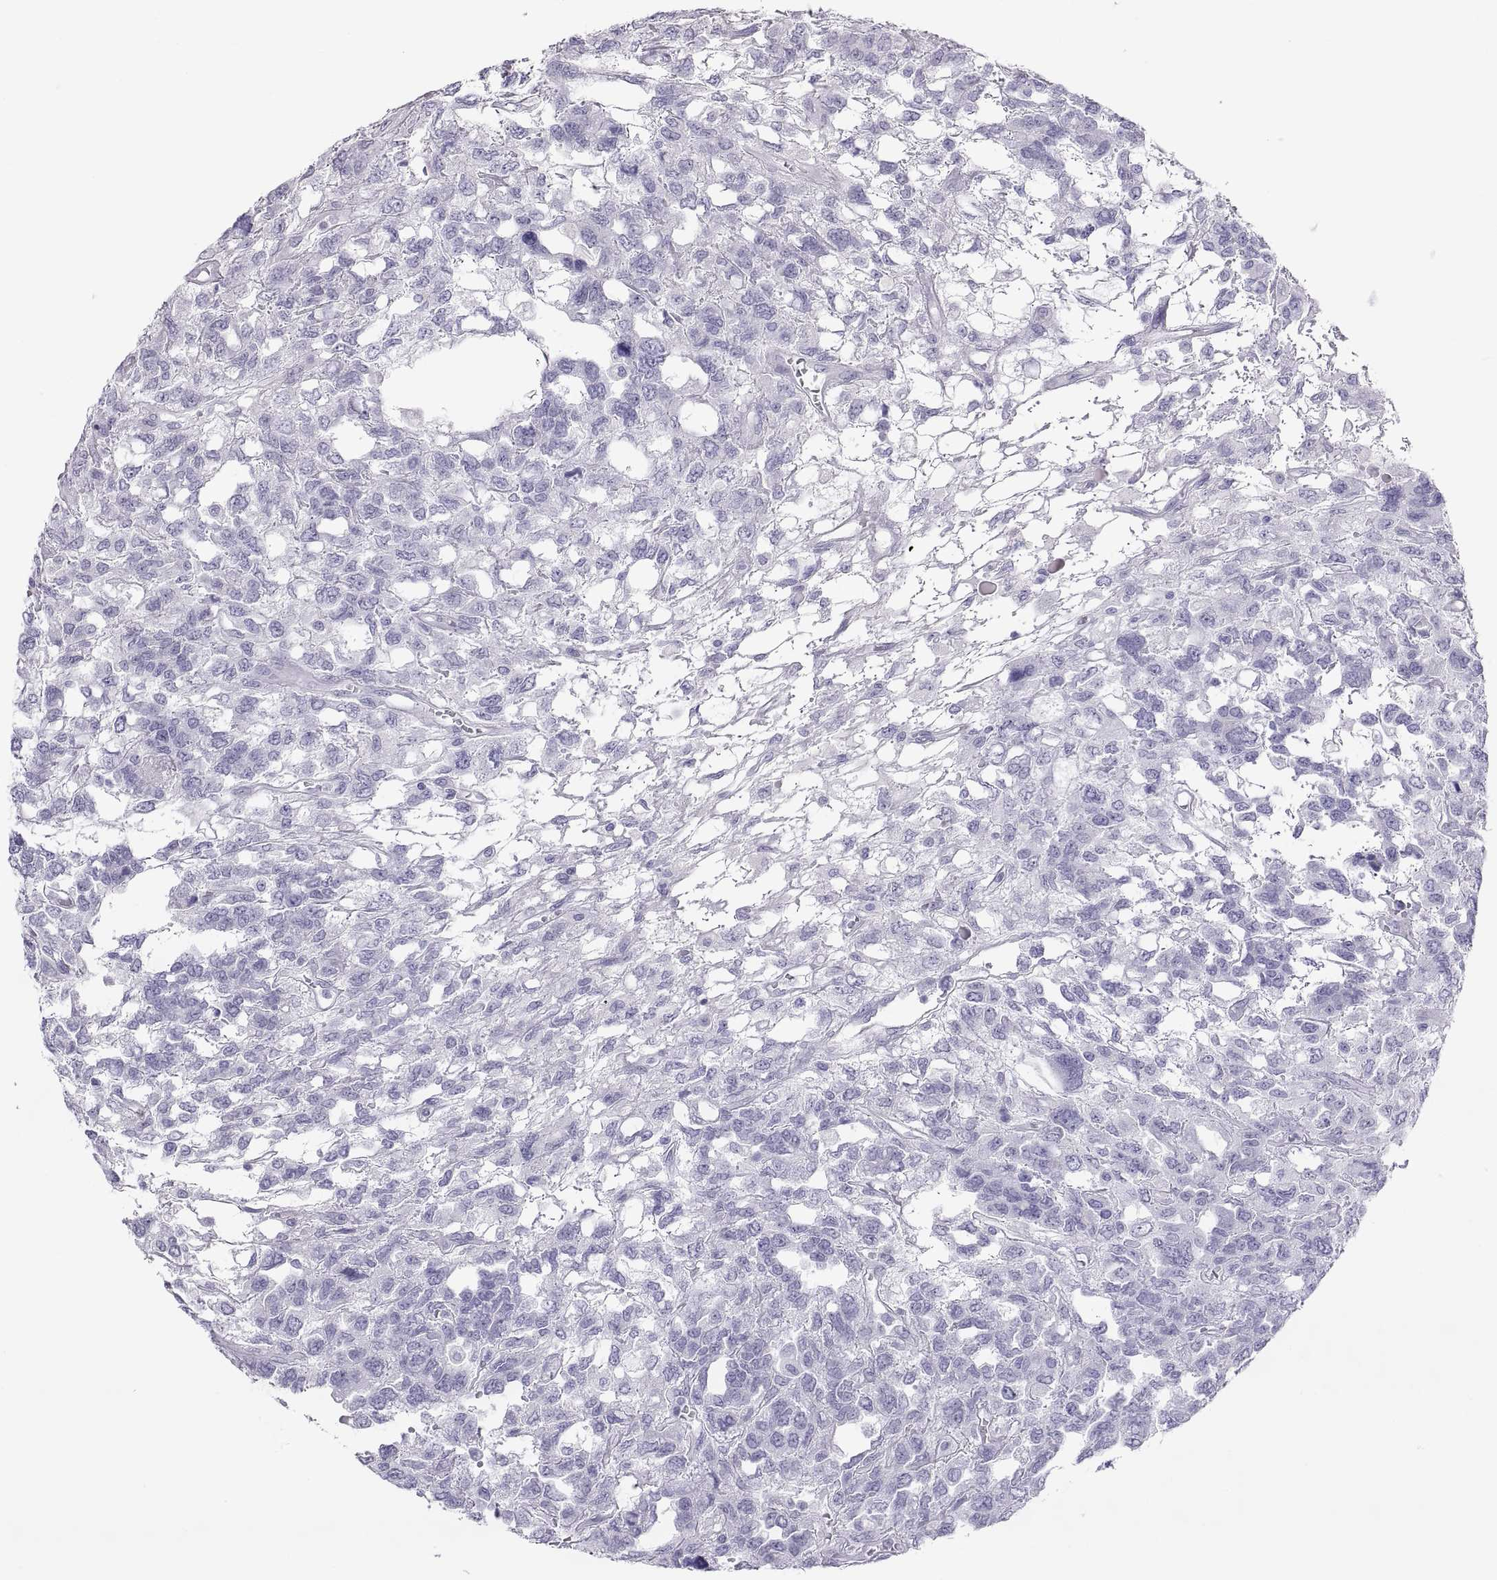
{"staining": {"intensity": "negative", "quantity": "none", "location": "none"}, "tissue": "testis cancer", "cell_type": "Tumor cells", "image_type": "cancer", "snomed": [{"axis": "morphology", "description": "Seminoma, NOS"}, {"axis": "topography", "description": "Testis"}], "caption": "Seminoma (testis) stained for a protein using immunohistochemistry exhibits no positivity tumor cells.", "gene": "SEMG1", "patient": {"sex": "male", "age": 52}}